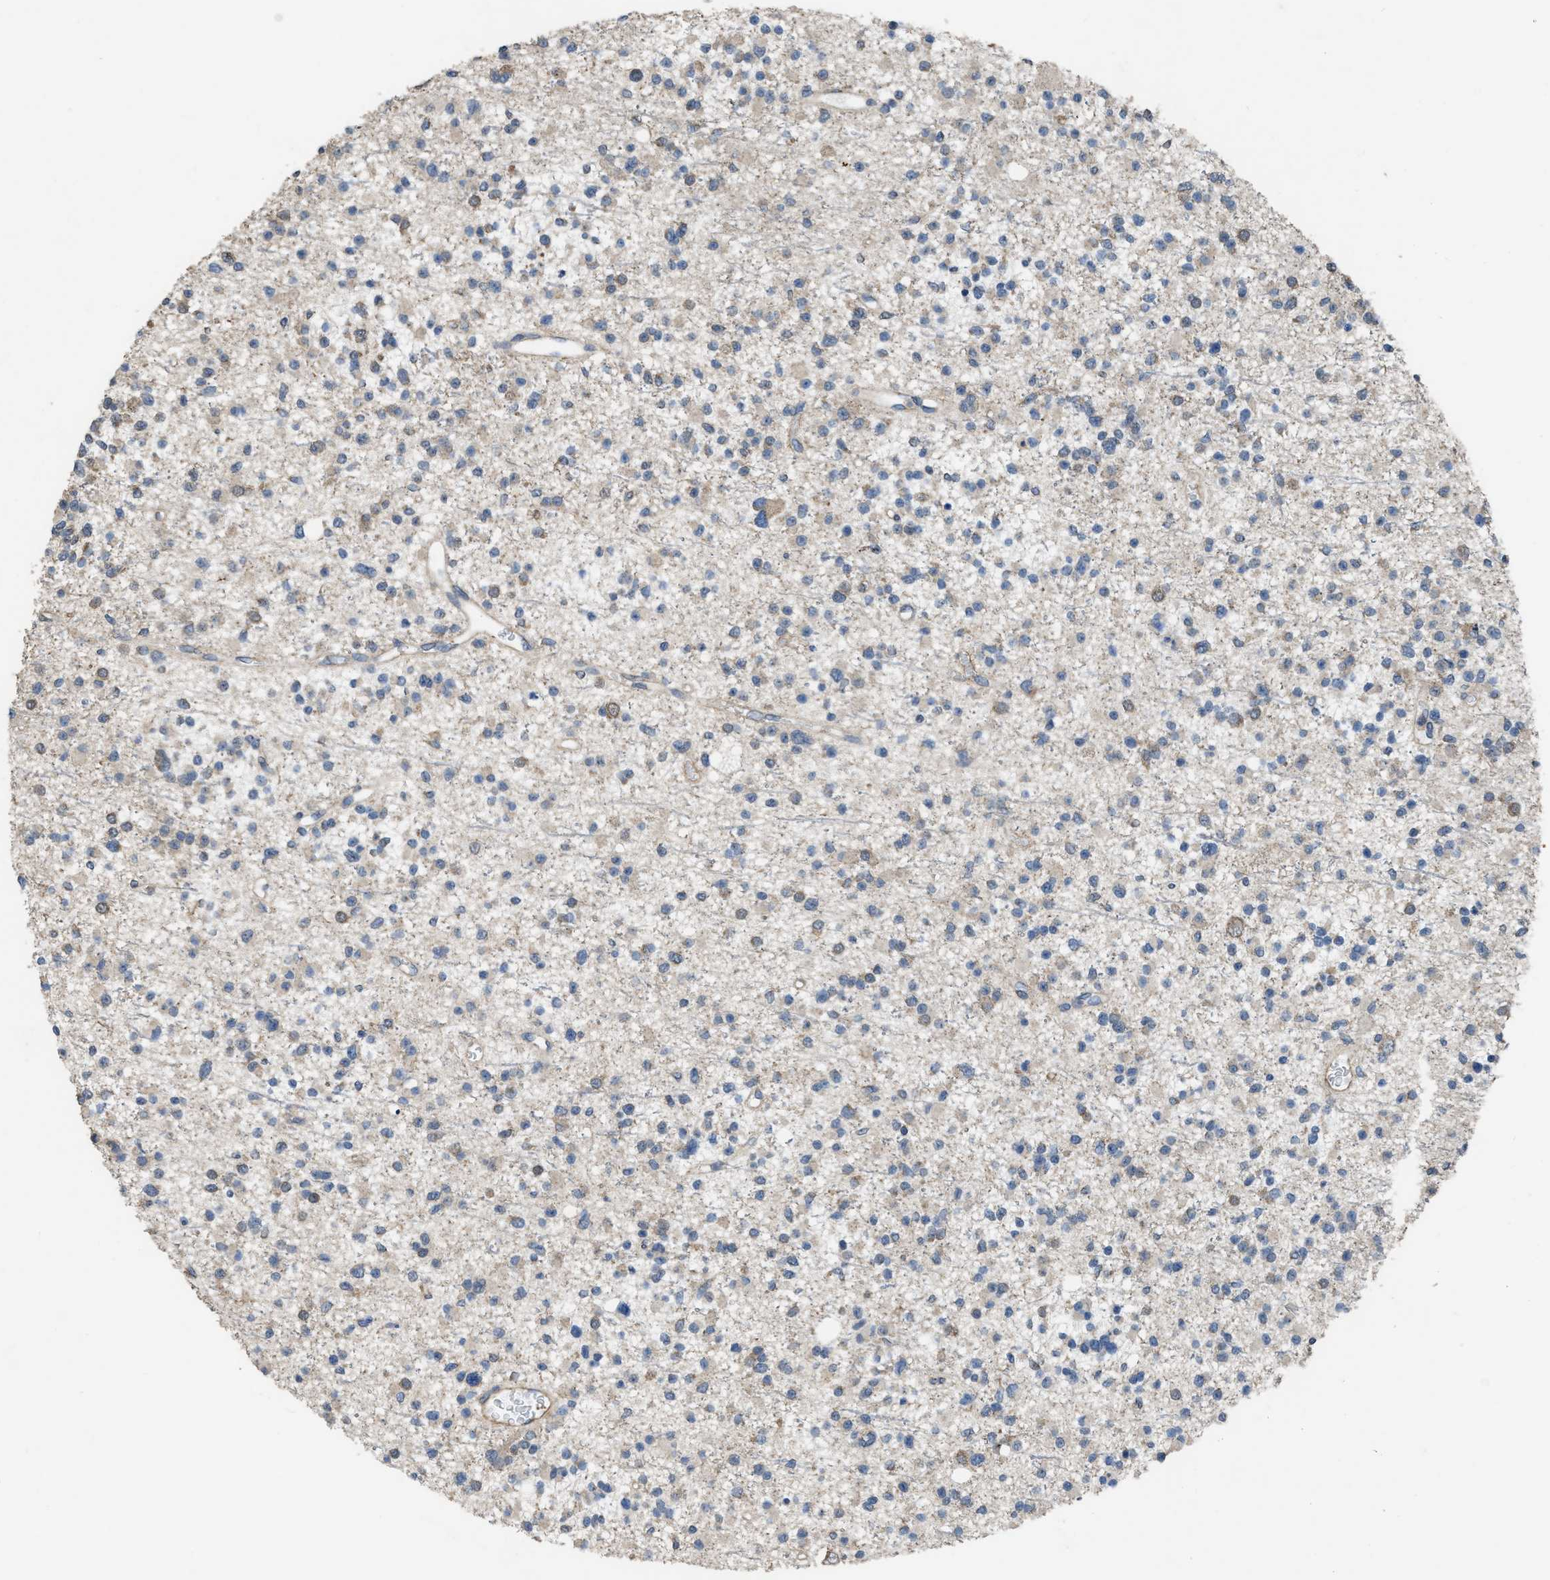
{"staining": {"intensity": "weak", "quantity": ">75%", "location": "cytoplasmic/membranous"}, "tissue": "glioma", "cell_type": "Tumor cells", "image_type": "cancer", "snomed": [{"axis": "morphology", "description": "Glioma, malignant, Low grade"}, {"axis": "topography", "description": "Brain"}], "caption": "Immunohistochemical staining of glioma demonstrates low levels of weak cytoplasmic/membranous staining in approximately >75% of tumor cells.", "gene": "ARL6", "patient": {"sex": "female", "age": 22}}